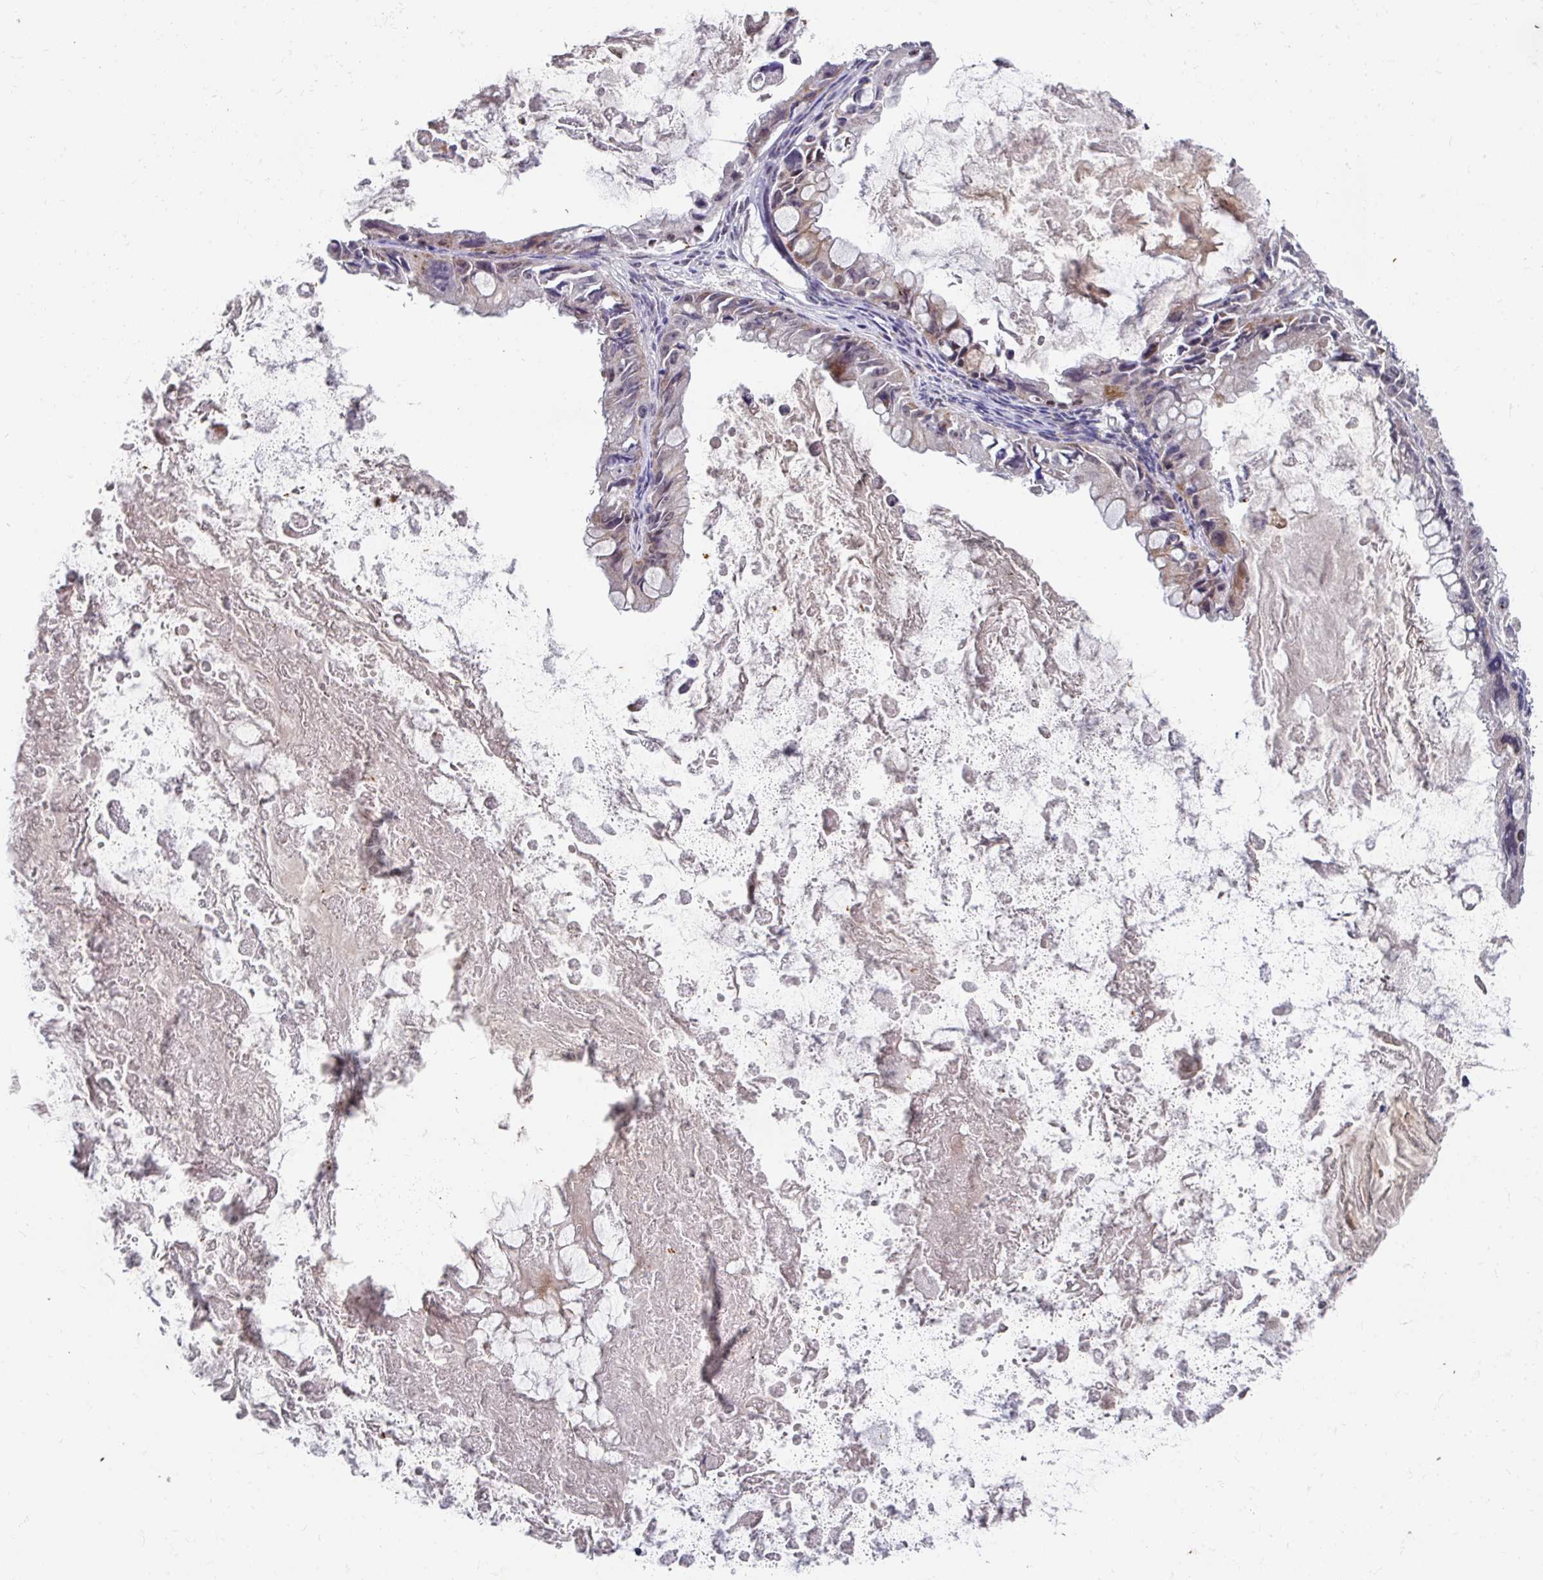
{"staining": {"intensity": "moderate", "quantity": "<25%", "location": "cytoplasmic/membranous"}, "tissue": "ovarian cancer", "cell_type": "Tumor cells", "image_type": "cancer", "snomed": [{"axis": "morphology", "description": "Cystadenocarcinoma, mucinous, NOS"}, {"axis": "topography", "description": "Ovary"}], "caption": "Protein analysis of mucinous cystadenocarcinoma (ovarian) tissue demonstrates moderate cytoplasmic/membranous staining in approximately <25% of tumor cells. The protein is shown in brown color, while the nuclei are stained blue.", "gene": "CBX7", "patient": {"sex": "female", "age": 61}}